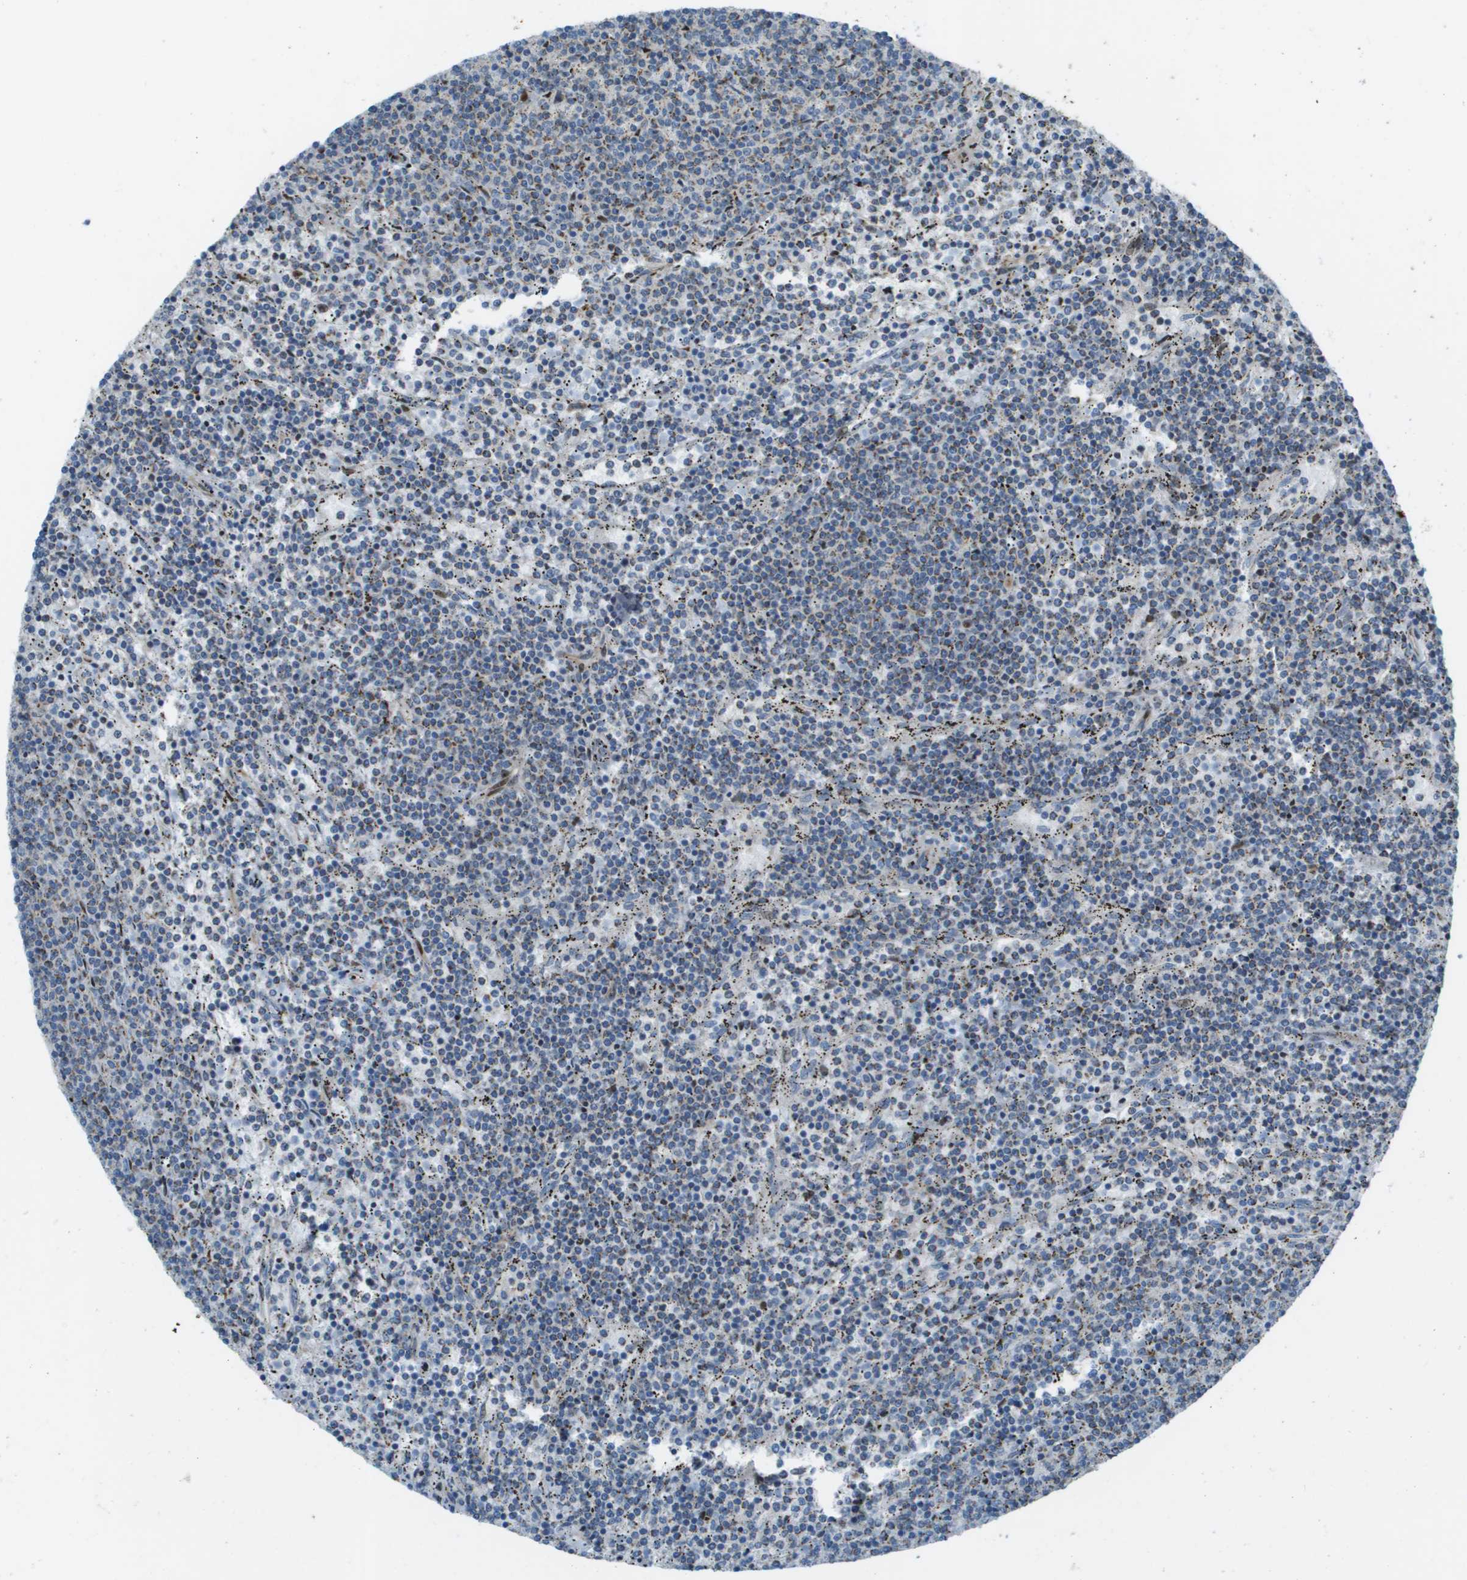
{"staining": {"intensity": "weak", "quantity": "25%-75%", "location": "cytoplasmic/membranous"}, "tissue": "lymphoma", "cell_type": "Tumor cells", "image_type": "cancer", "snomed": [{"axis": "morphology", "description": "Malignant lymphoma, non-Hodgkin's type, Low grade"}, {"axis": "topography", "description": "Spleen"}], "caption": "Weak cytoplasmic/membranous staining for a protein is seen in about 25%-75% of tumor cells of lymphoma using immunohistochemistry (IHC).", "gene": "MGAT3", "patient": {"sex": "female", "age": 50}}